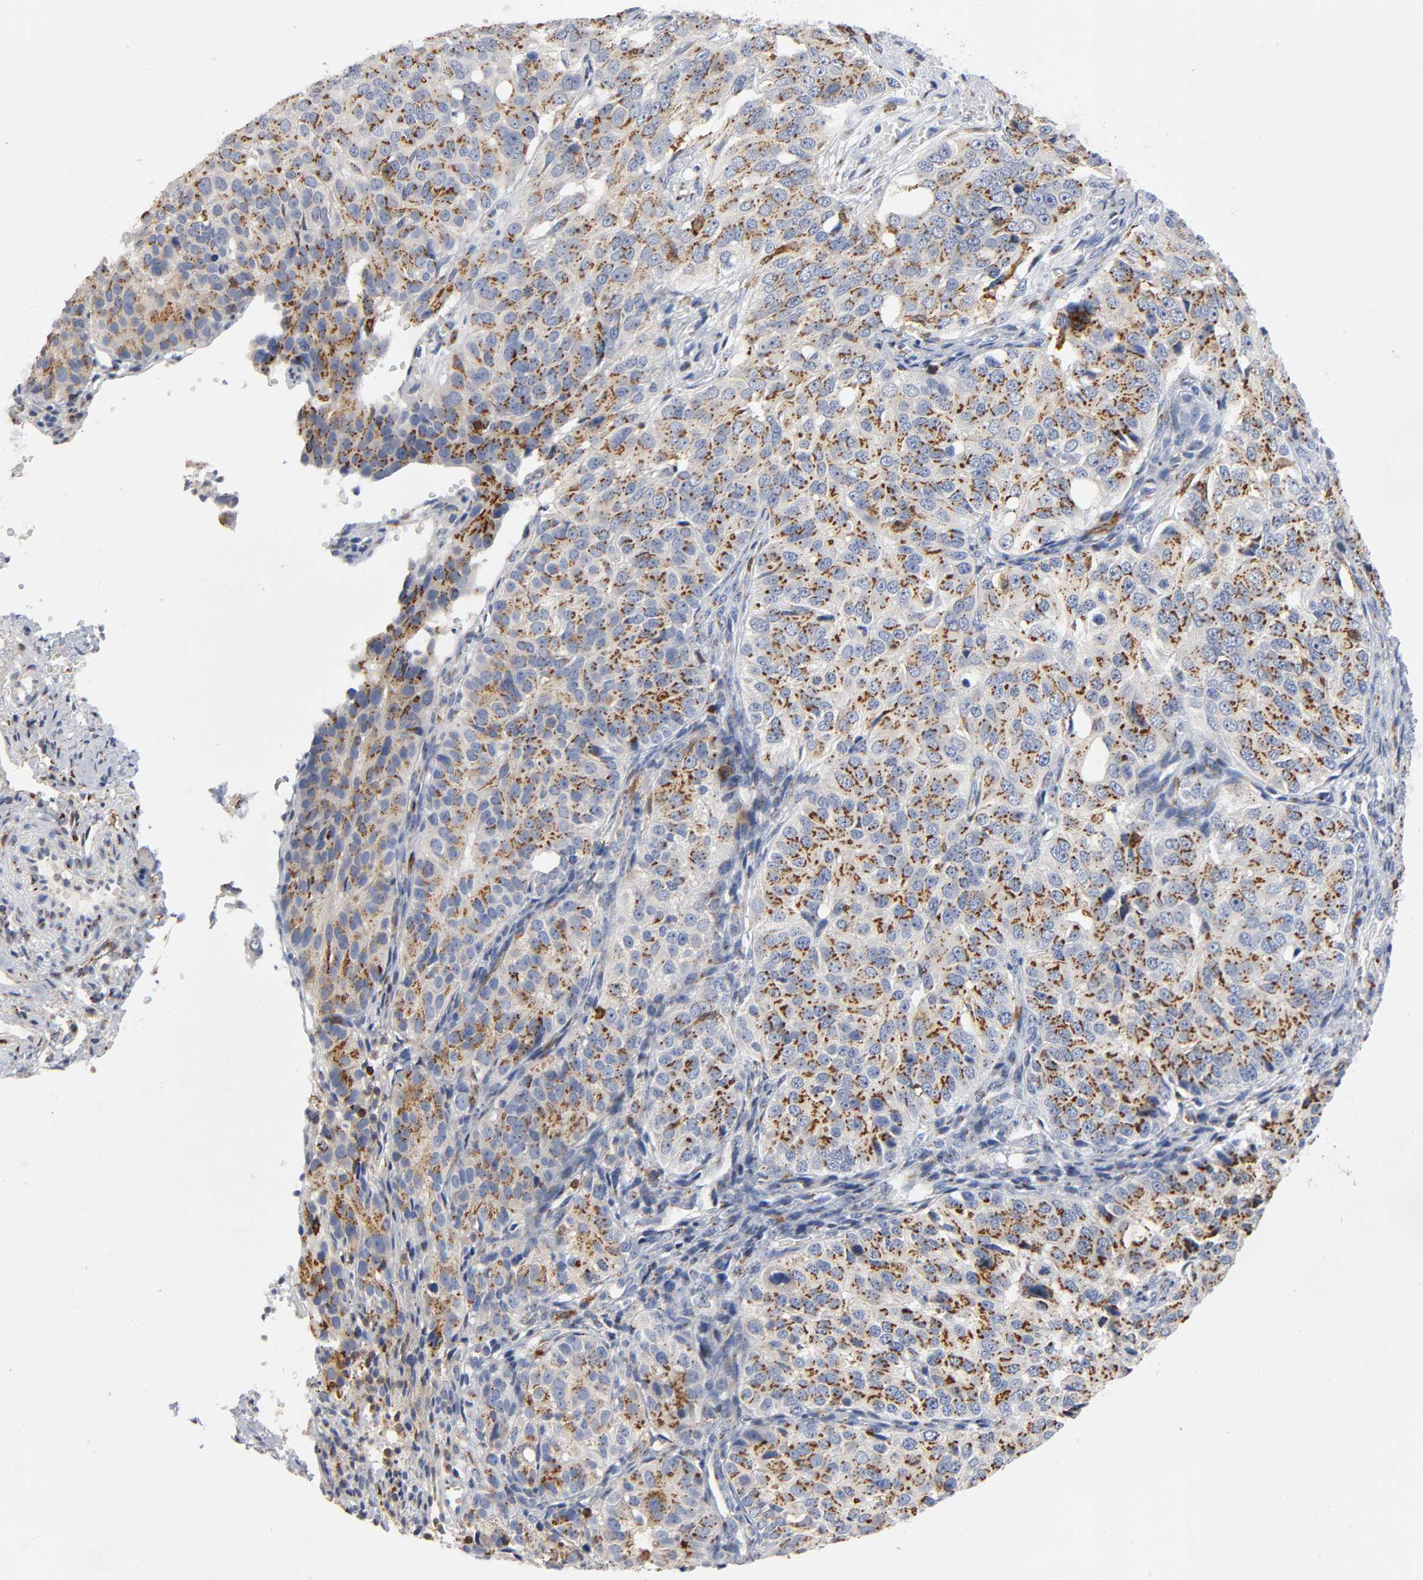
{"staining": {"intensity": "moderate", "quantity": ">75%", "location": "cytoplasmic/membranous"}, "tissue": "ovarian cancer", "cell_type": "Tumor cells", "image_type": "cancer", "snomed": [{"axis": "morphology", "description": "Carcinoma, endometroid"}, {"axis": "topography", "description": "Ovary"}], "caption": "Ovarian endometroid carcinoma was stained to show a protein in brown. There is medium levels of moderate cytoplasmic/membranous staining in approximately >75% of tumor cells.", "gene": "CAPN10", "patient": {"sex": "female", "age": 51}}